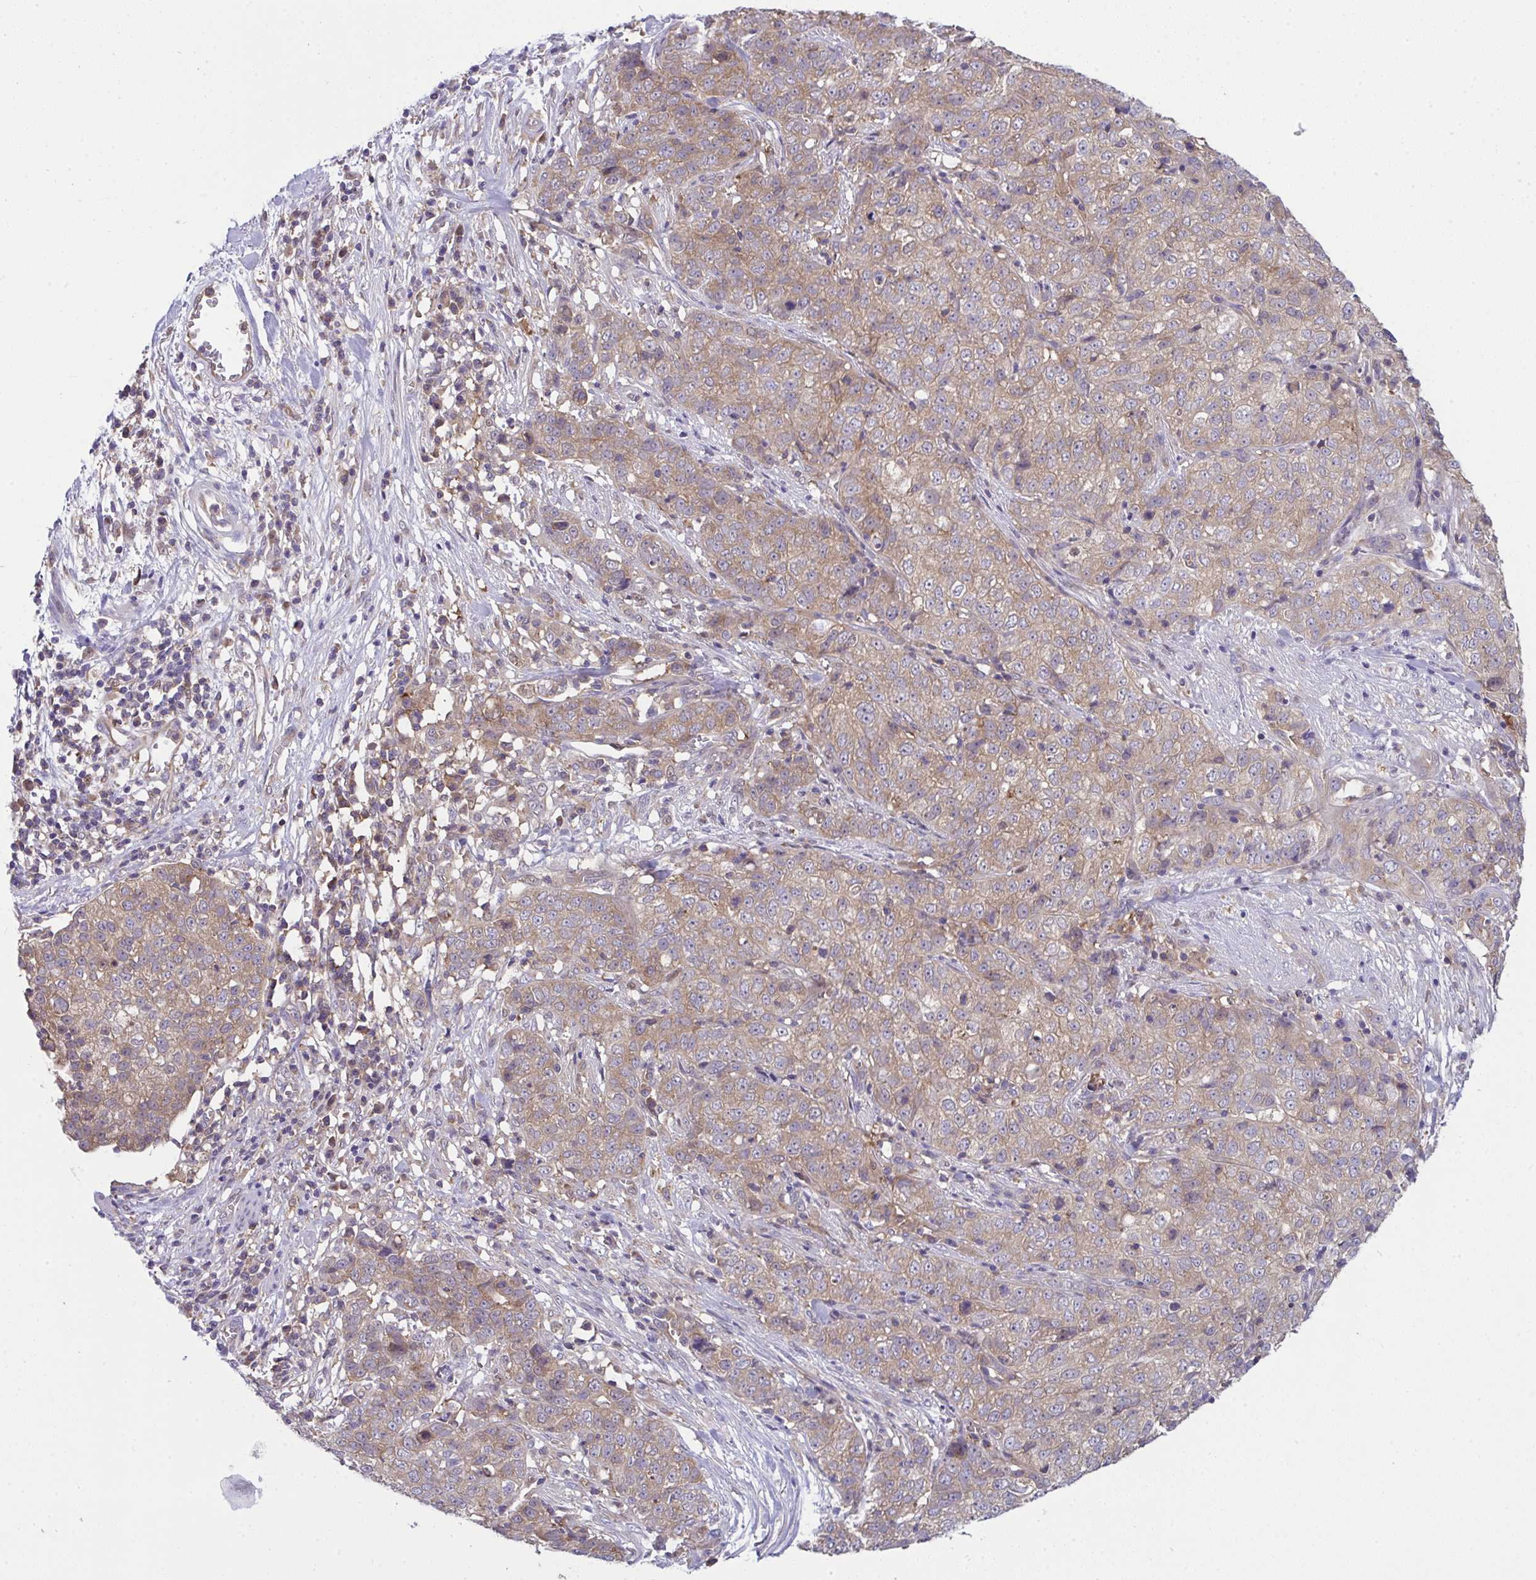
{"staining": {"intensity": "moderate", "quantity": ">75%", "location": "cytoplasmic/membranous"}, "tissue": "stomach cancer", "cell_type": "Tumor cells", "image_type": "cancer", "snomed": [{"axis": "morphology", "description": "Adenocarcinoma, NOS"}, {"axis": "topography", "description": "Stomach, upper"}], "caption": "Stomach adenocarcinoma tissue displays moderate cytoplasmic/membranous expression in about >75% of tumor cells (DAB IHC, brown staining for protein, blue staining for nuclei).", "gene": "ALDH16A1", "patient": {"sex": "female", "age": 67}}